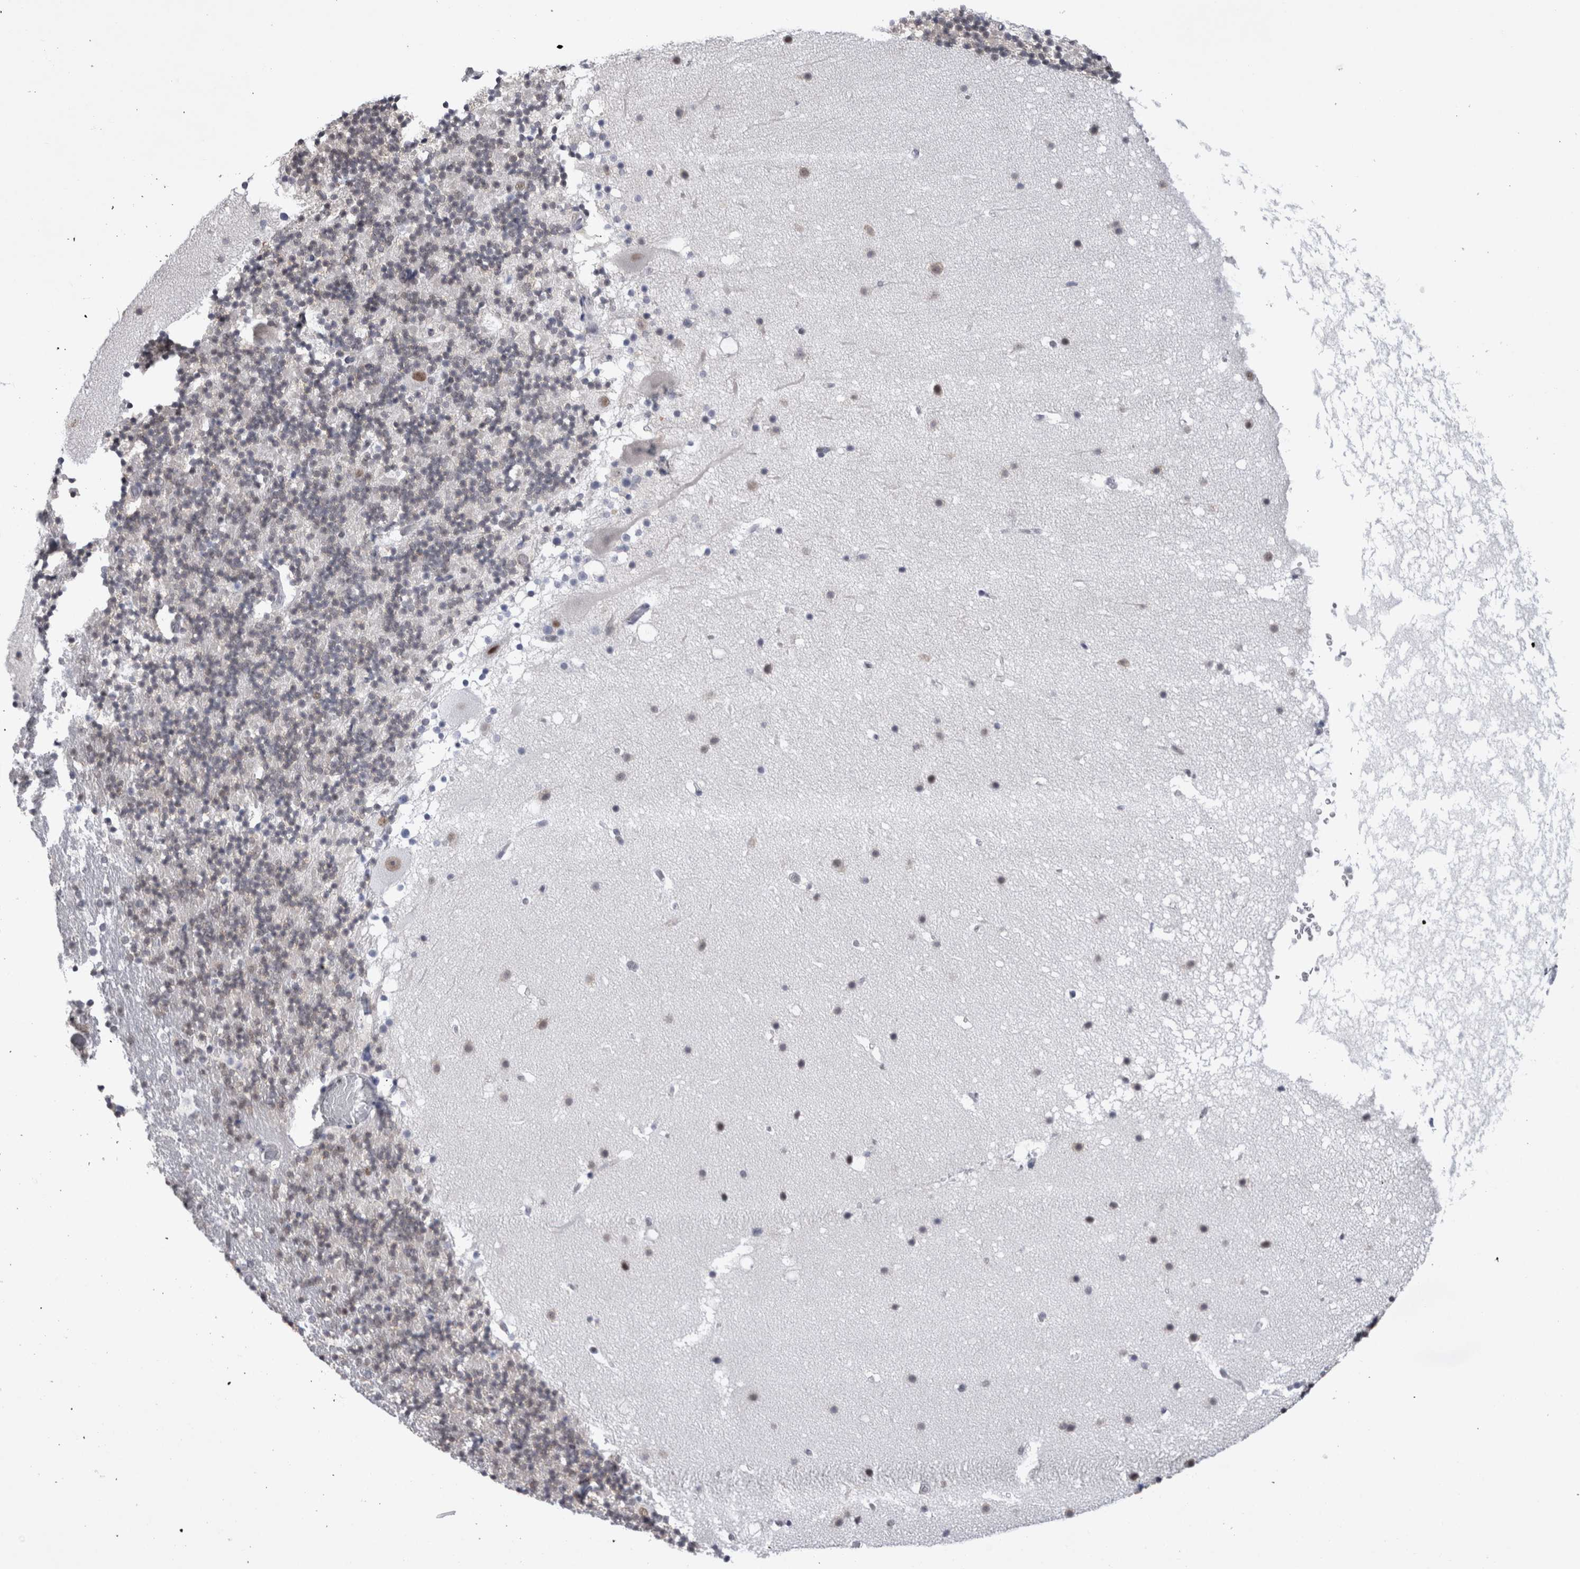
{"staining": {"intensity": "weak", "quantity": "<25%", "location": "nuclear"}, "tissue": "cerebellum", "cell_type": "Cells in granular layer", "image_type": "normal", "snomed": [{"axis": "morphology", "description": "Normal tissue, NOS"}, {"axis": "topography", "description": "Cerebellum"}], "caption": "Cells in granular layer are negative for brown protein staining in normal cerebellum.", "gene": "API5", "patient": {"sex": "male", "age": 57}}